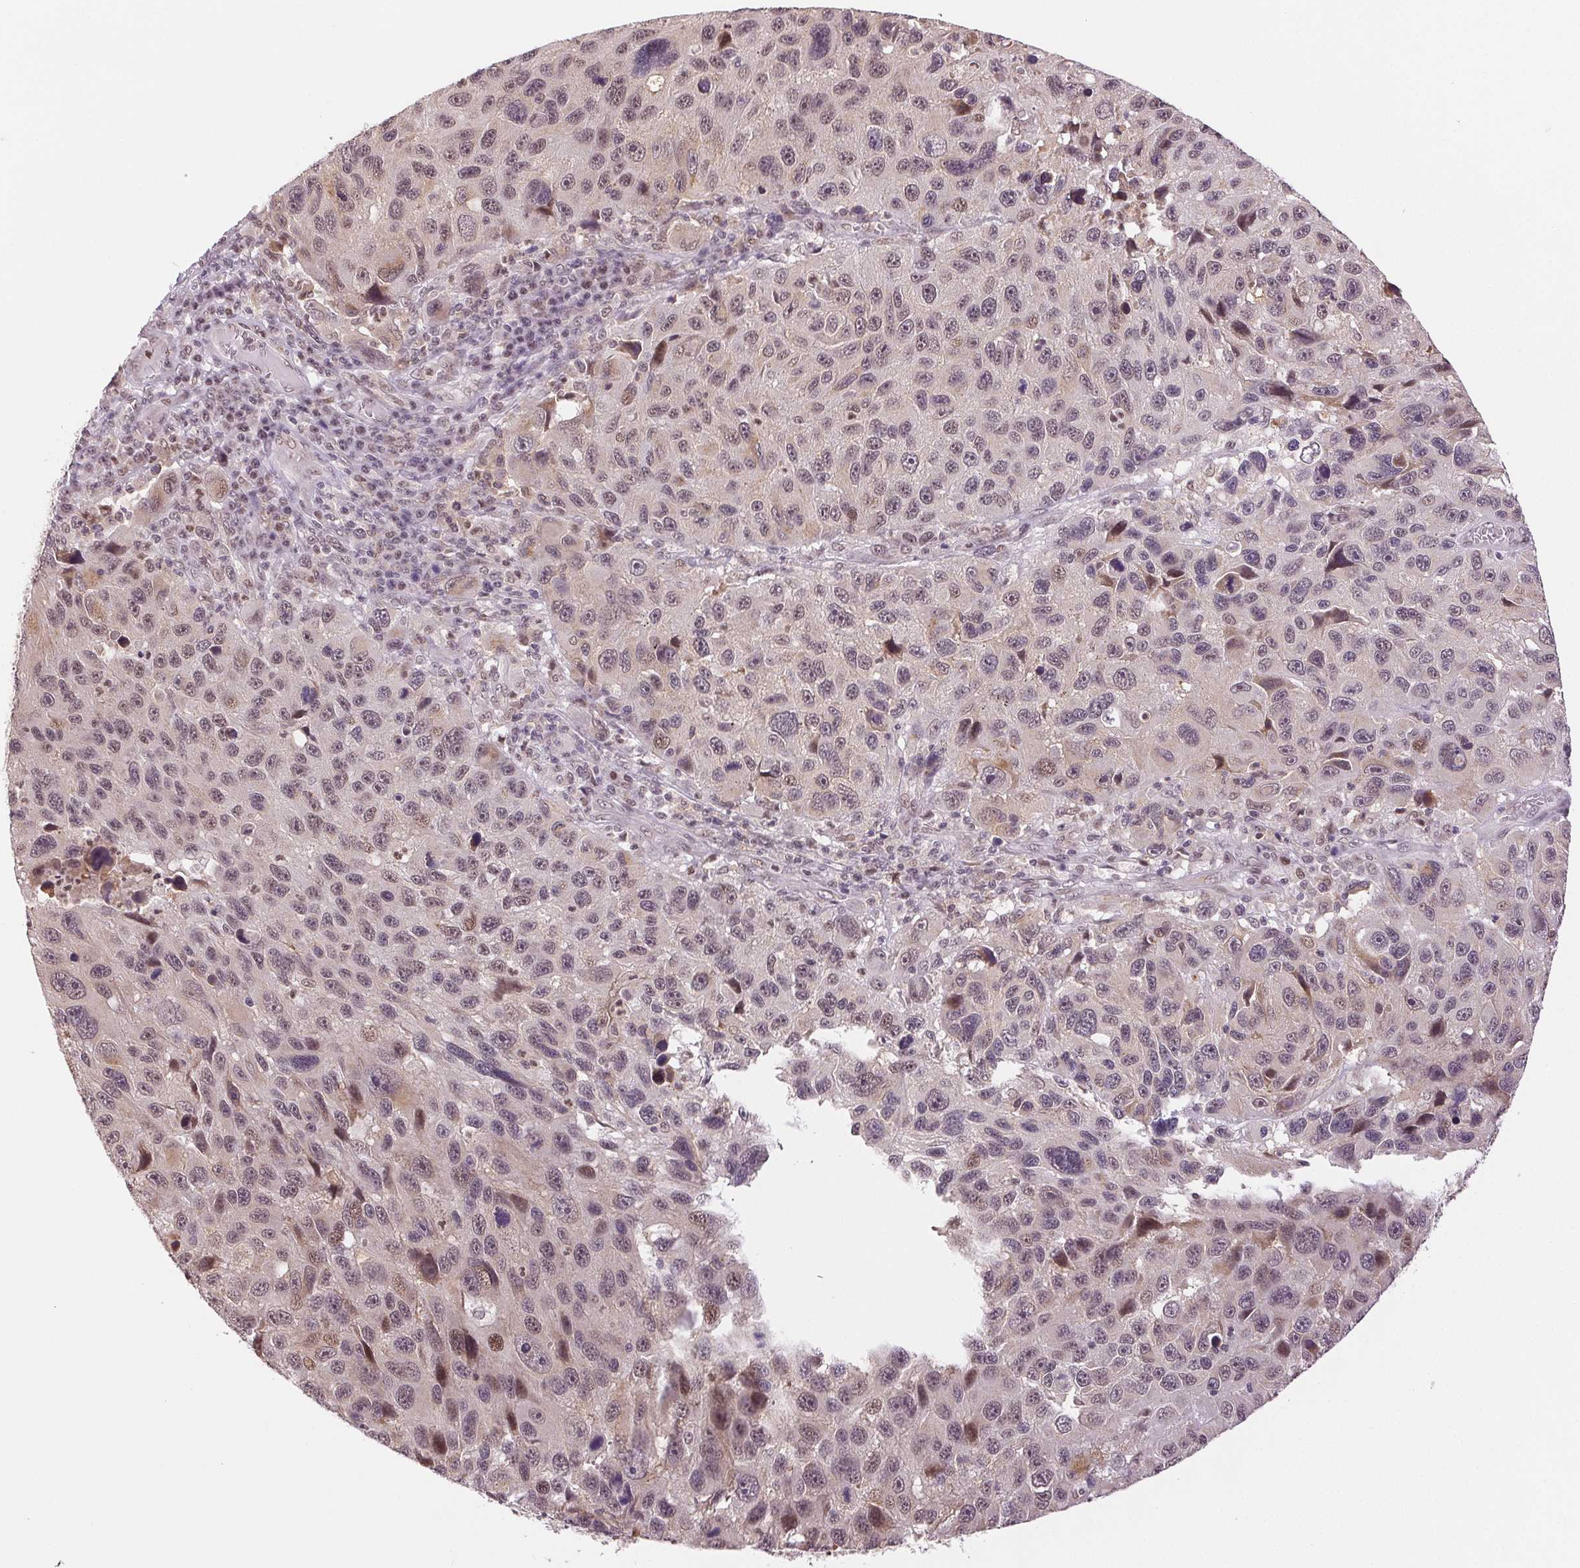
{"staining": {"intensity": "weak", "quantity": ">75%", "location": "nuclear"}, "tissue": "melanoma", "cell_type": "Tumor cells", "image_type": "cancer", "snomed": [{"axis": "morphology", "description": "Malignant melanoma, NOS"}, {"axis": "topography", "description": "Skin"}], "caption": "Malignant melanoma stained with DAB (3,3'-diaminobenzidine) IHC reveals low levels of weak nuclear expression in approximately >75% of tumor cells.", "gene": "GRHL3", "patient": {"sex": "male", "age": 53}}